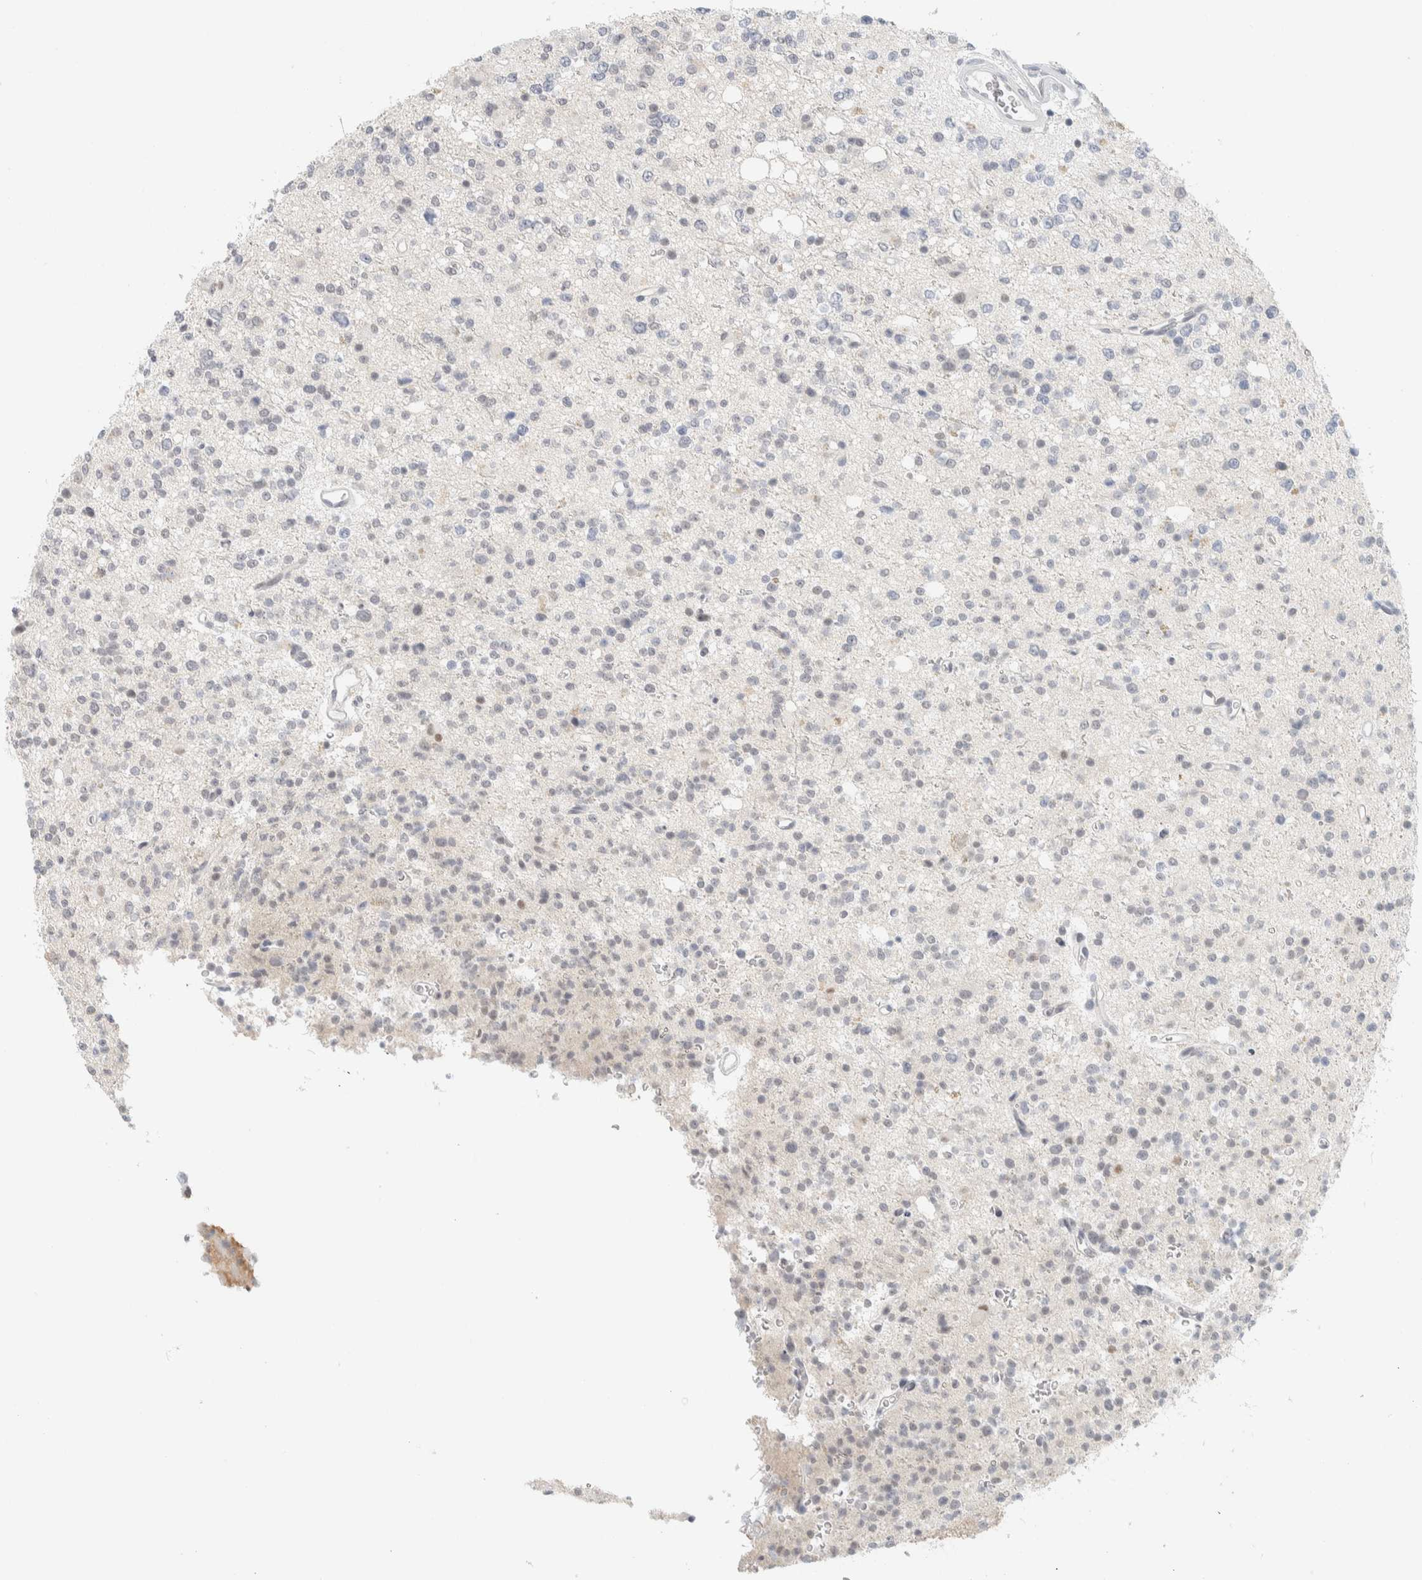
{"staining": {"intensity": "negative", "quantity": "none", "location": "none"}, "tissue": "glioma", "cell_type": "Tumor cells", "image_type": "cancer", "snomed": [{"axis": "morphology", "description": "Glioma, malignant, High grade"}, {"axis": "topography", "description": "Brain"}], "caption": "There is no significant positivity in tumor cells of high-grade glioma (malignant).", "gene": "CDH17", "patient": {"sex": "female", "age": 62}}